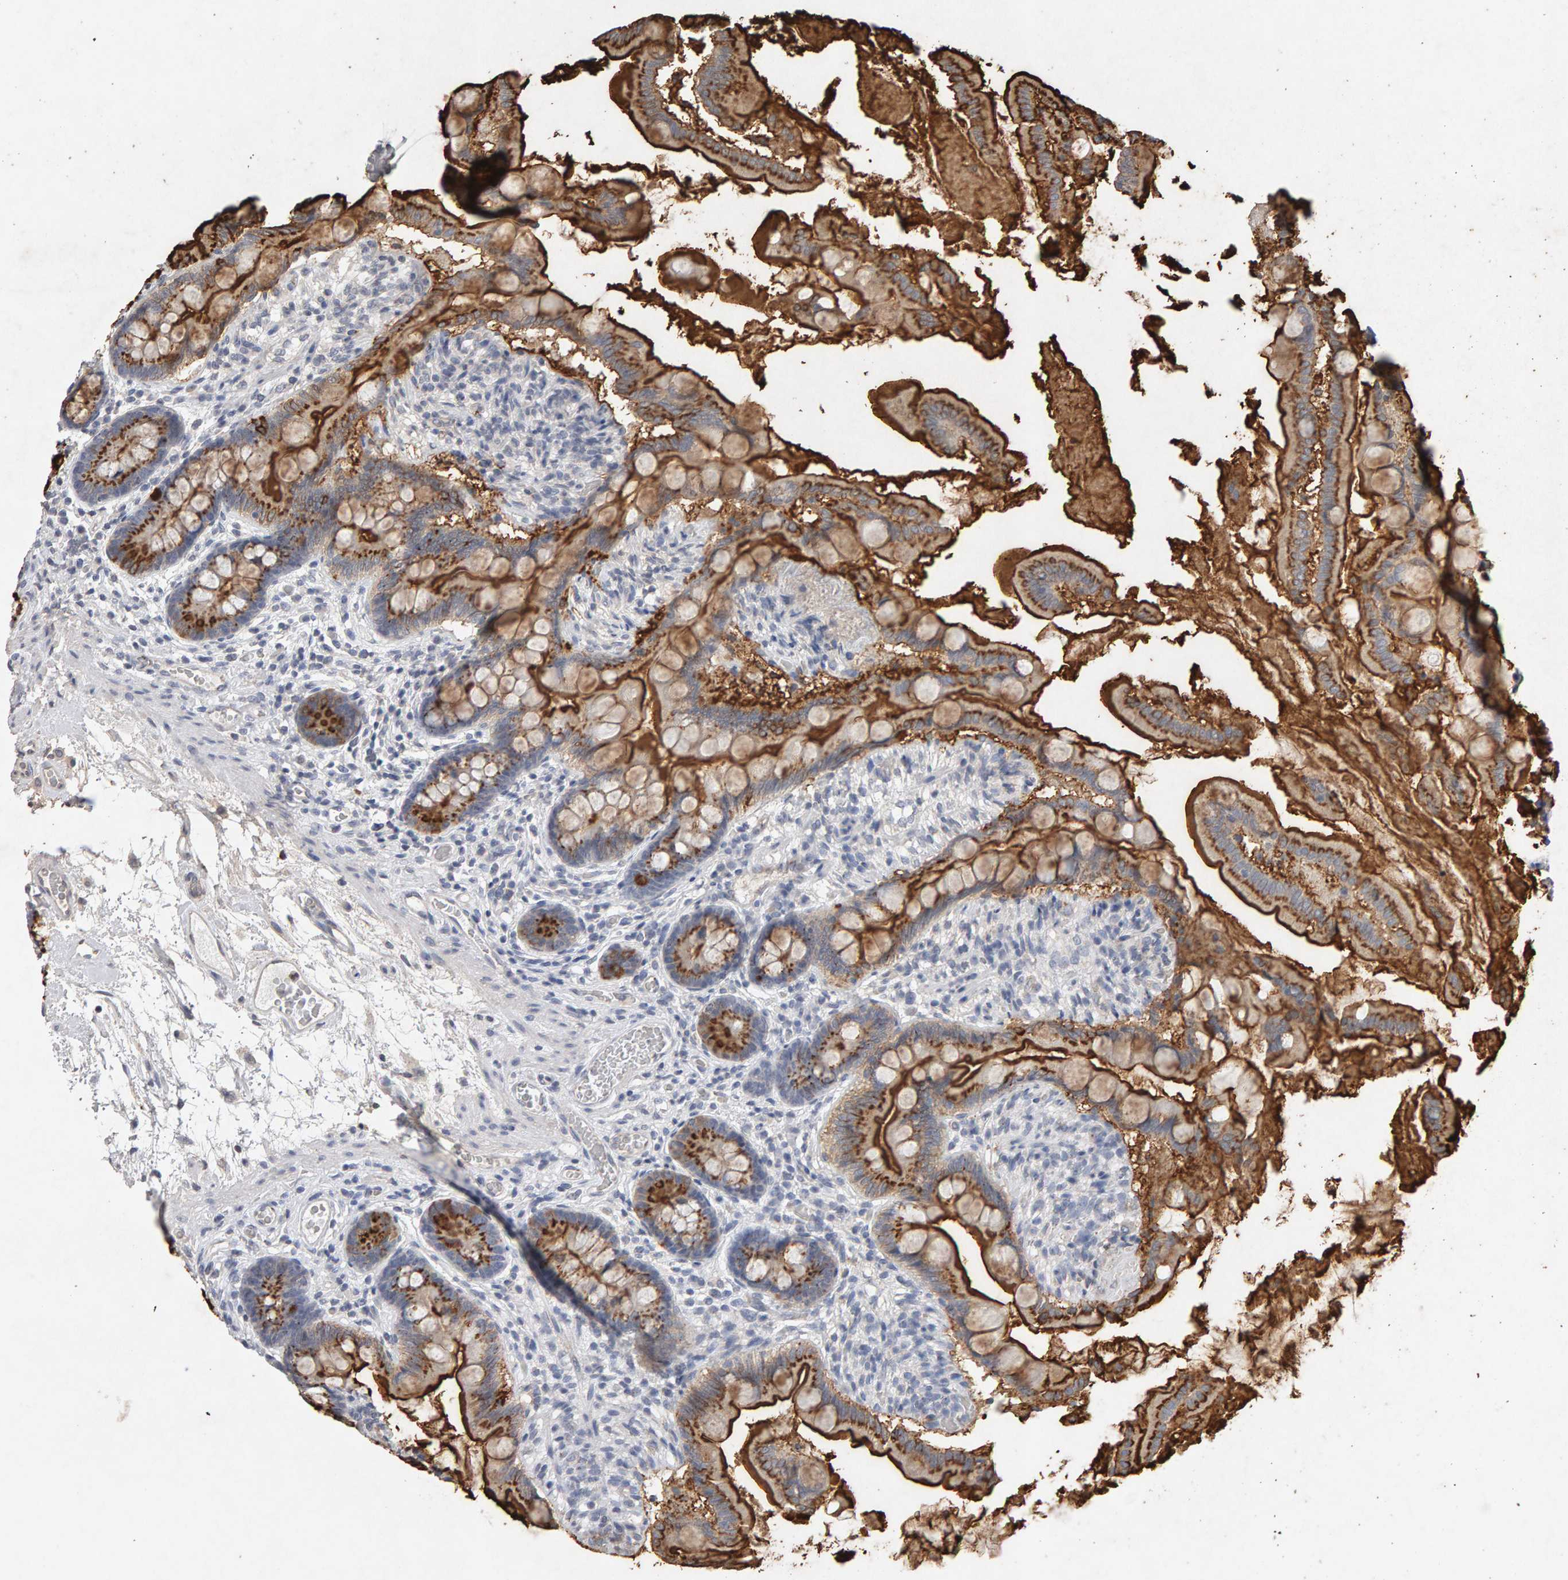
{"staining": {"intensity": "strong", "quantity": ">75%", "location": "cytoplasmic/membranous"}, "tissue": "small intestine", "cell_type": "Glandular cells", "image_type": "normal", "snomed": [{"axis": "morphology", "description": "Normal tissue, NOS"}, {"axis": "topography", "description": "Small intestine"}], "caption": "The photomicrograph exhibits staining of normal small intestine, revealing strong cytoplasmic/membranous protein positivity (brown color) within glandular cells. The staining is performed using DAB brown chromogen to label protein expression. The nuclei are counter-stained blue using hematoxylin.", "gene": "PTPRM", "patient": {"sex": "female", "age": 56}}